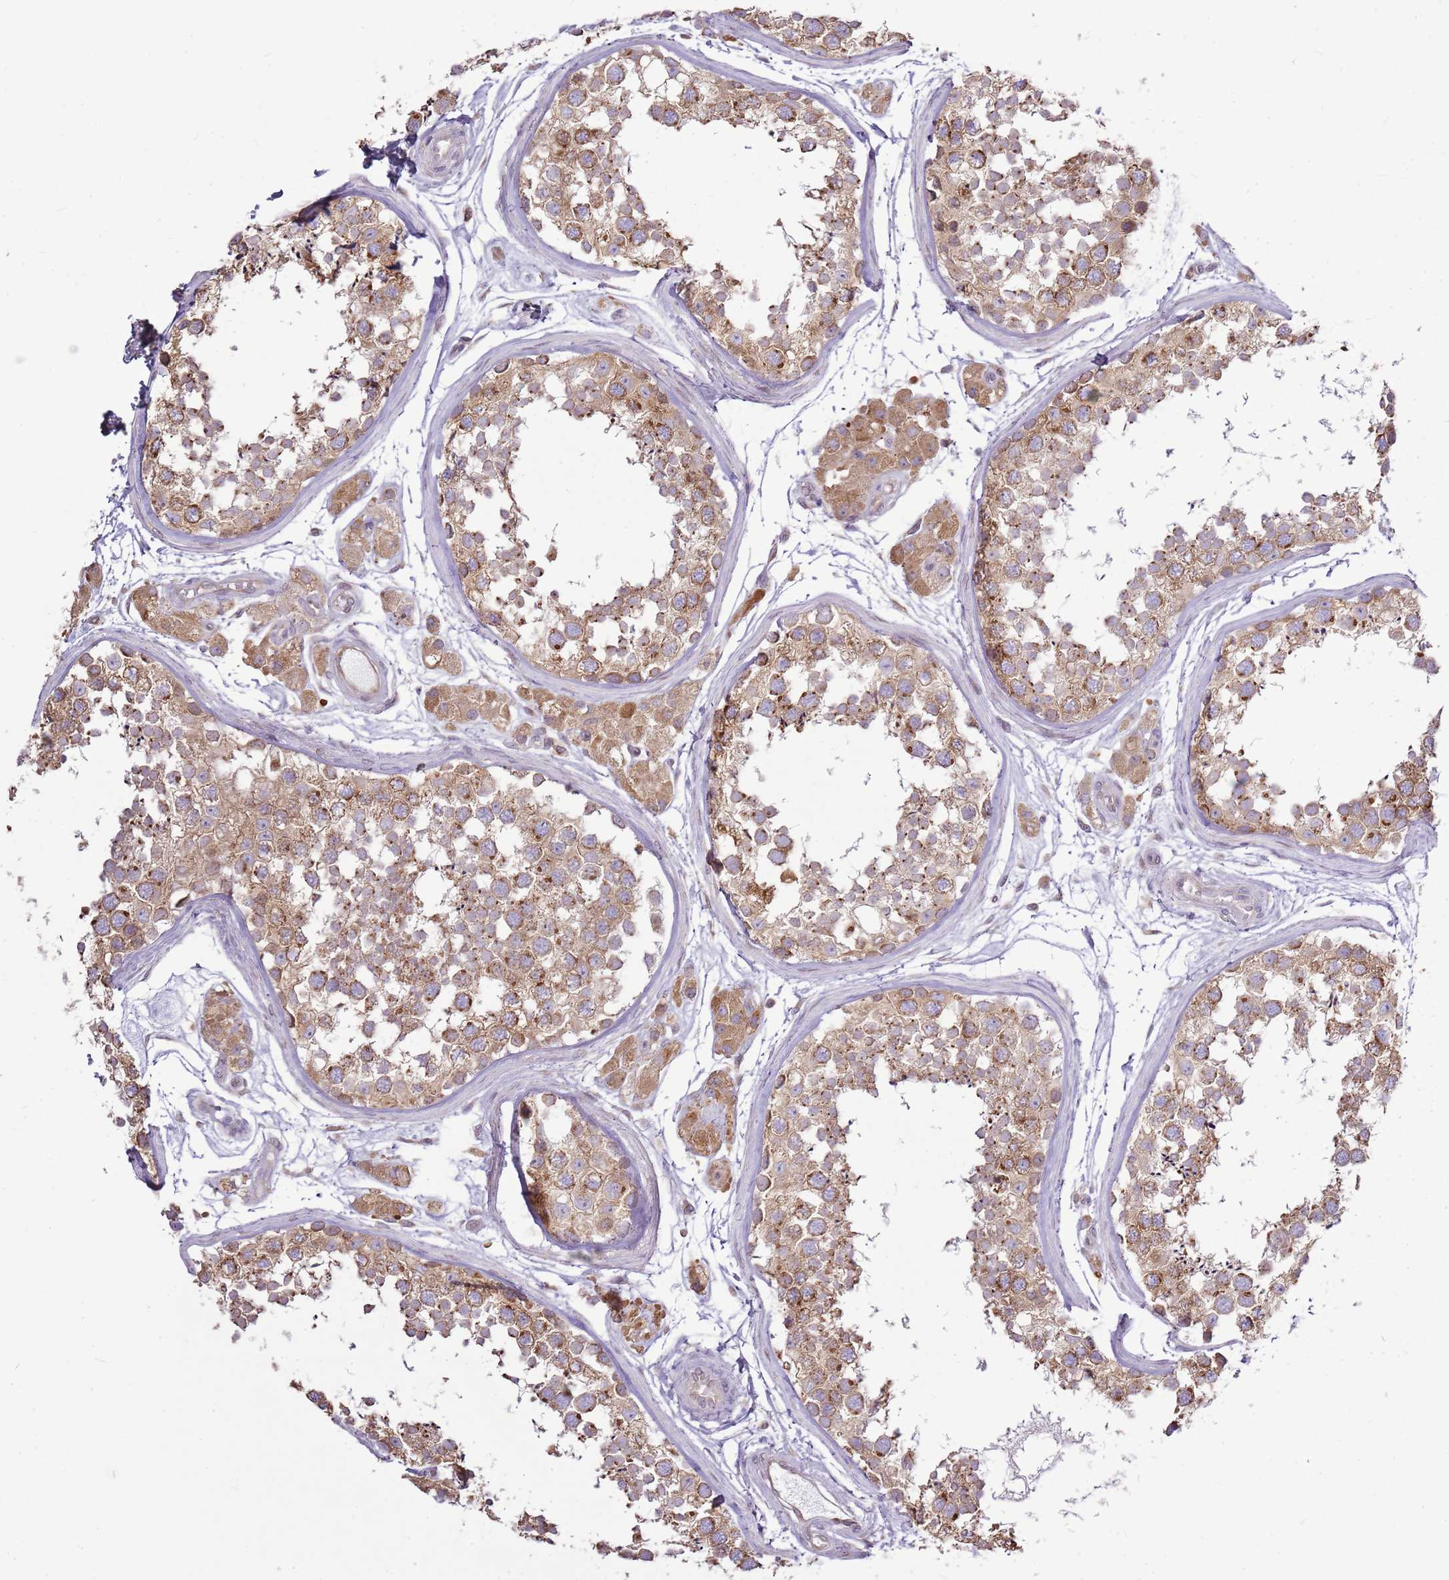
{"staining": {"intensity": "moderate", "quantity": ">75%", "location": "cytoplasmic/membranous"}, "tissue": "testis", "cell_type": "Cells in seminiferous ducts", "image_type": "normal", "snomed": [{"axis": "morphology", "description": "Normal tissue, NOS"}, {"axis": "topography", "description": "Testis"}], "caption": "This image displays unremarkable testis stained with IHC to label a protein in brown. The cytoplasmic/membranous of cells in seminiferous ducts show moderate positivity for the protein. Nuclei are counter-stained blue.", "gene": "TMED10", "patient": {"sex": "male", "age": 56}}